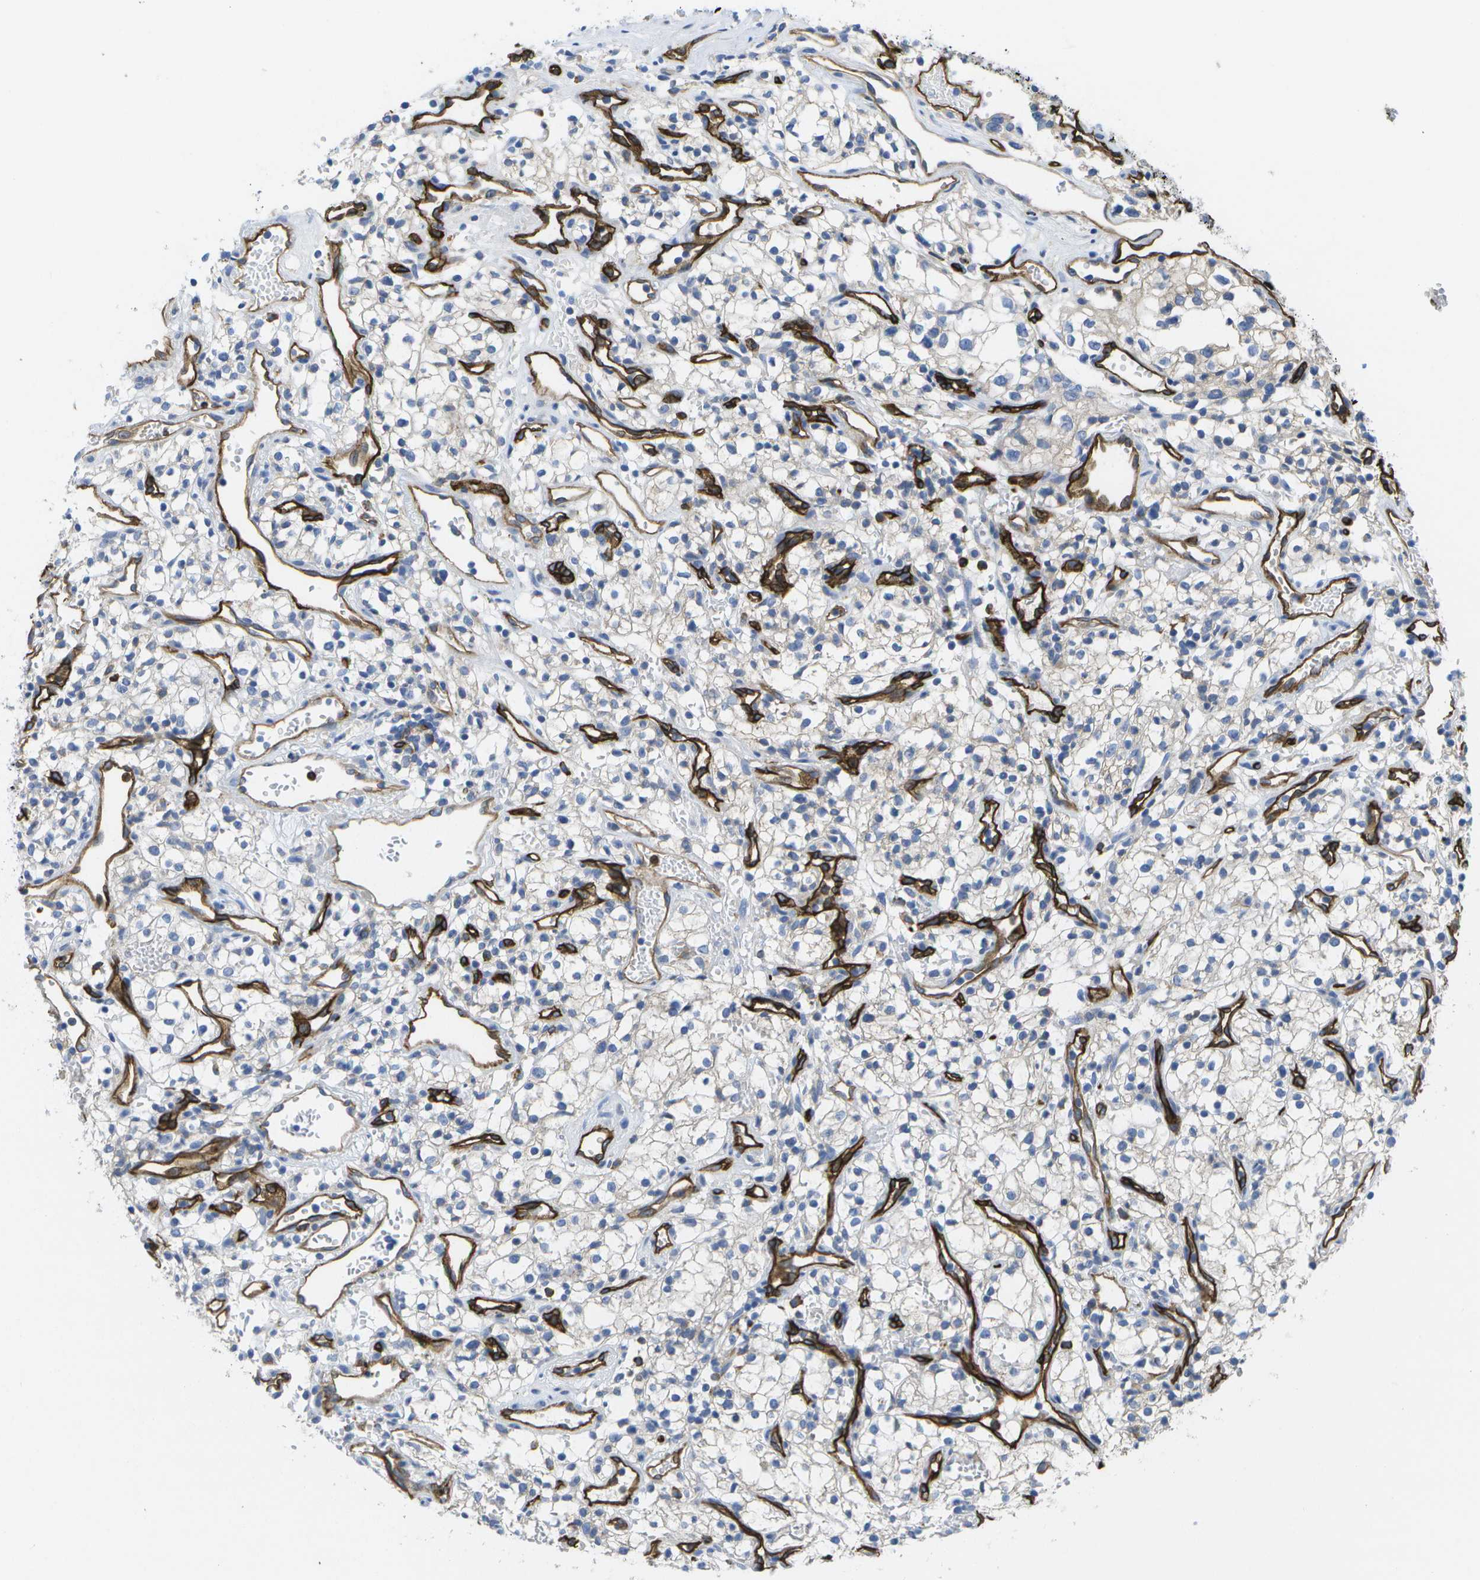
{"staining": {"intensity": "negative", "quantity": "none", "location": "none"}, "tissue": "renal cancer", "cell_type": "Tumor cells", "image_type": "cancer", "snomed": [{"axis": "morphology", "description": "Adenocarcinoma, NOS"}, {"axis": "topography", "description": "Kidney"}], "caption": "Micrograph shows no significant protein staining in tumor cells of renal cancer (adenocarcinoma).", "gene": "DYSF", "patient": {"sex": "male", "age": 59}}